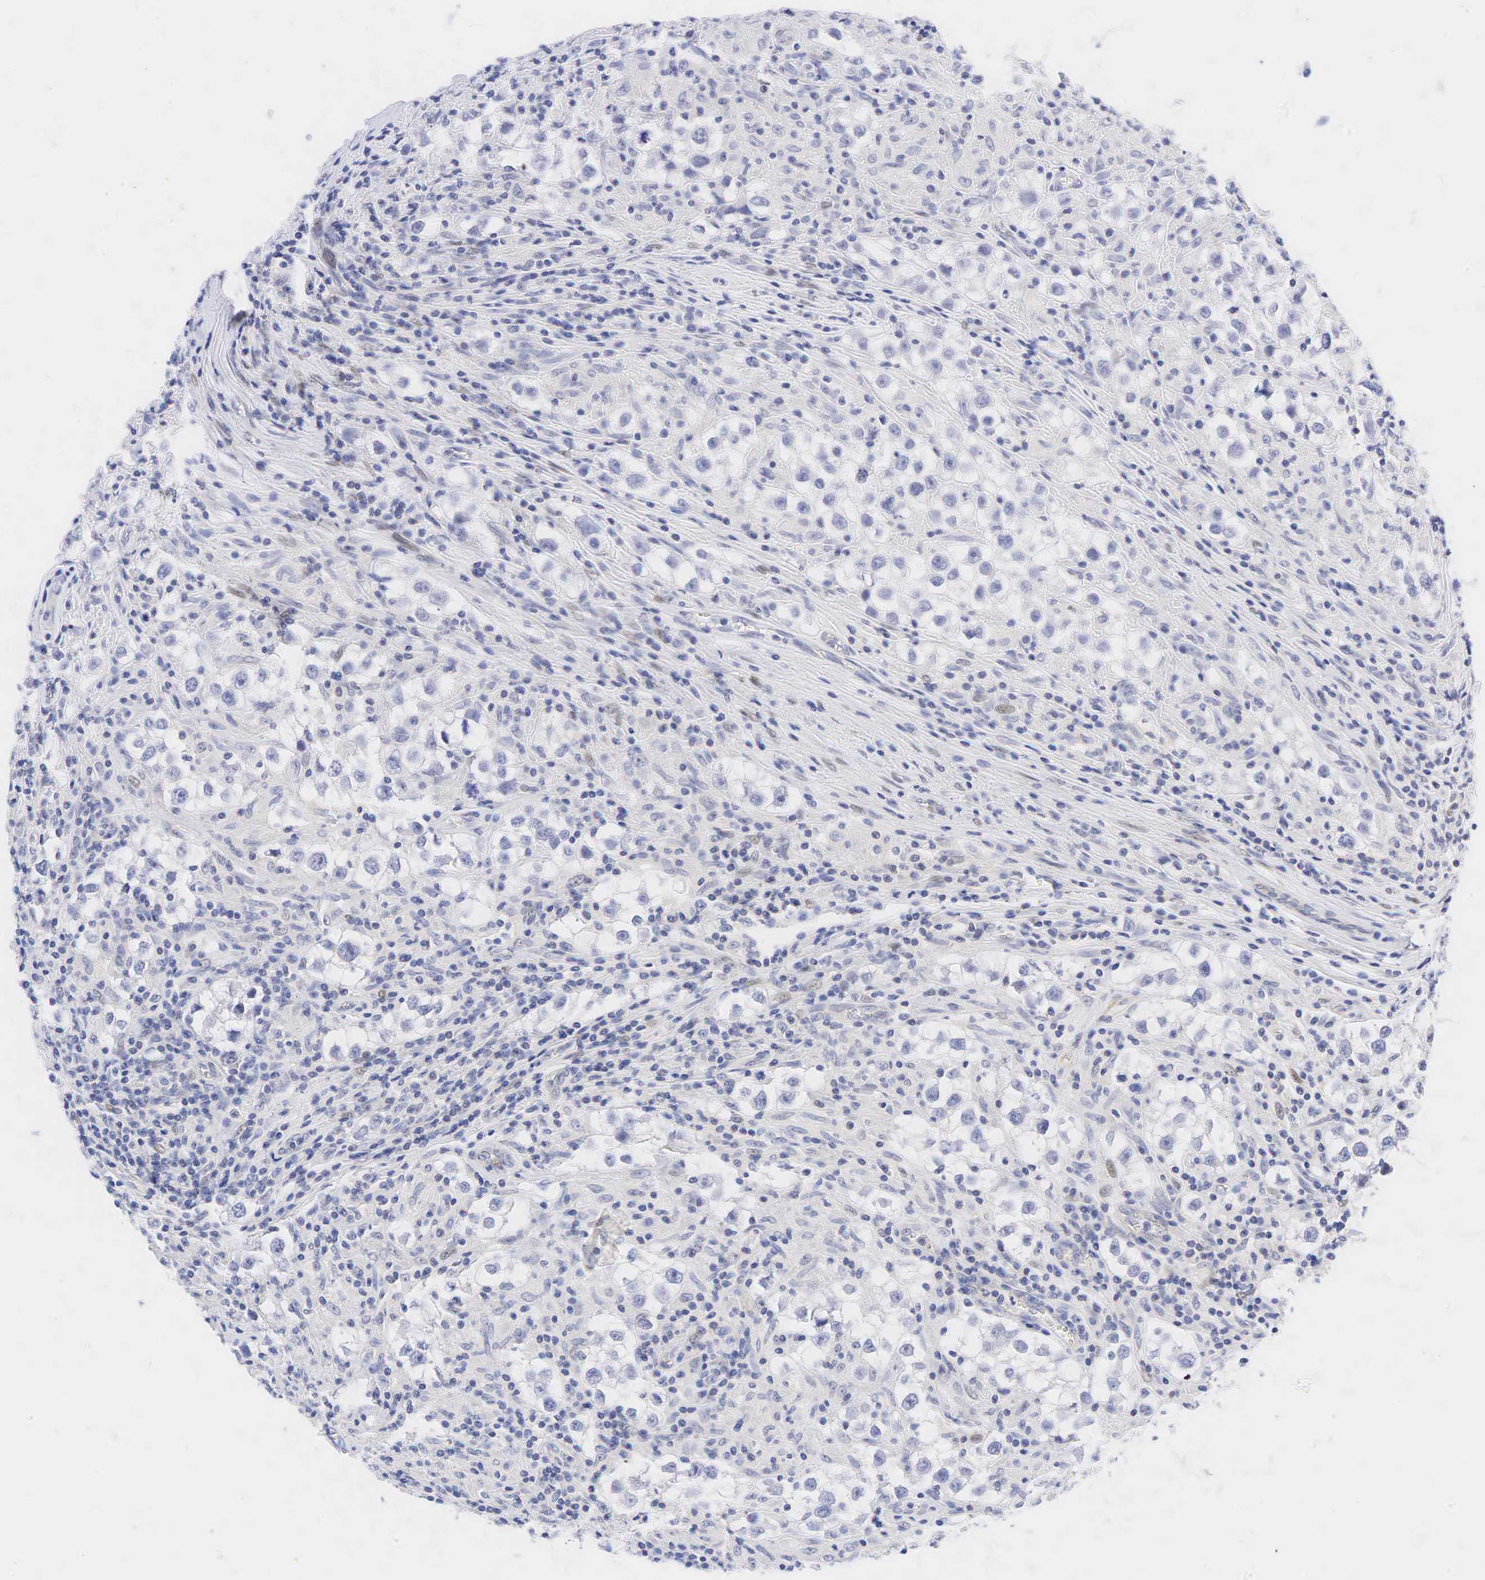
{"staining": {"intensity": "weak", "quantity": "<25%", "location": "nuclear"}, "tissue": "testis cancer", "cell_type": "Tumor cells", "image_type": "cancer", "snomed": [{"axis": "morphology", "description": "Seminoma, NOS"}, {"axis": "topography", "description": "Testis"}], "caption": "Immunohistochemical staining of seminoma (testis) shows no significant positivity in tumor cells. (DAB (3,3'-diaminobenzidine) IHC with hematoxylin counter stain).", "gene": "AR", "patient": {"sex": "male", "age": 32}}